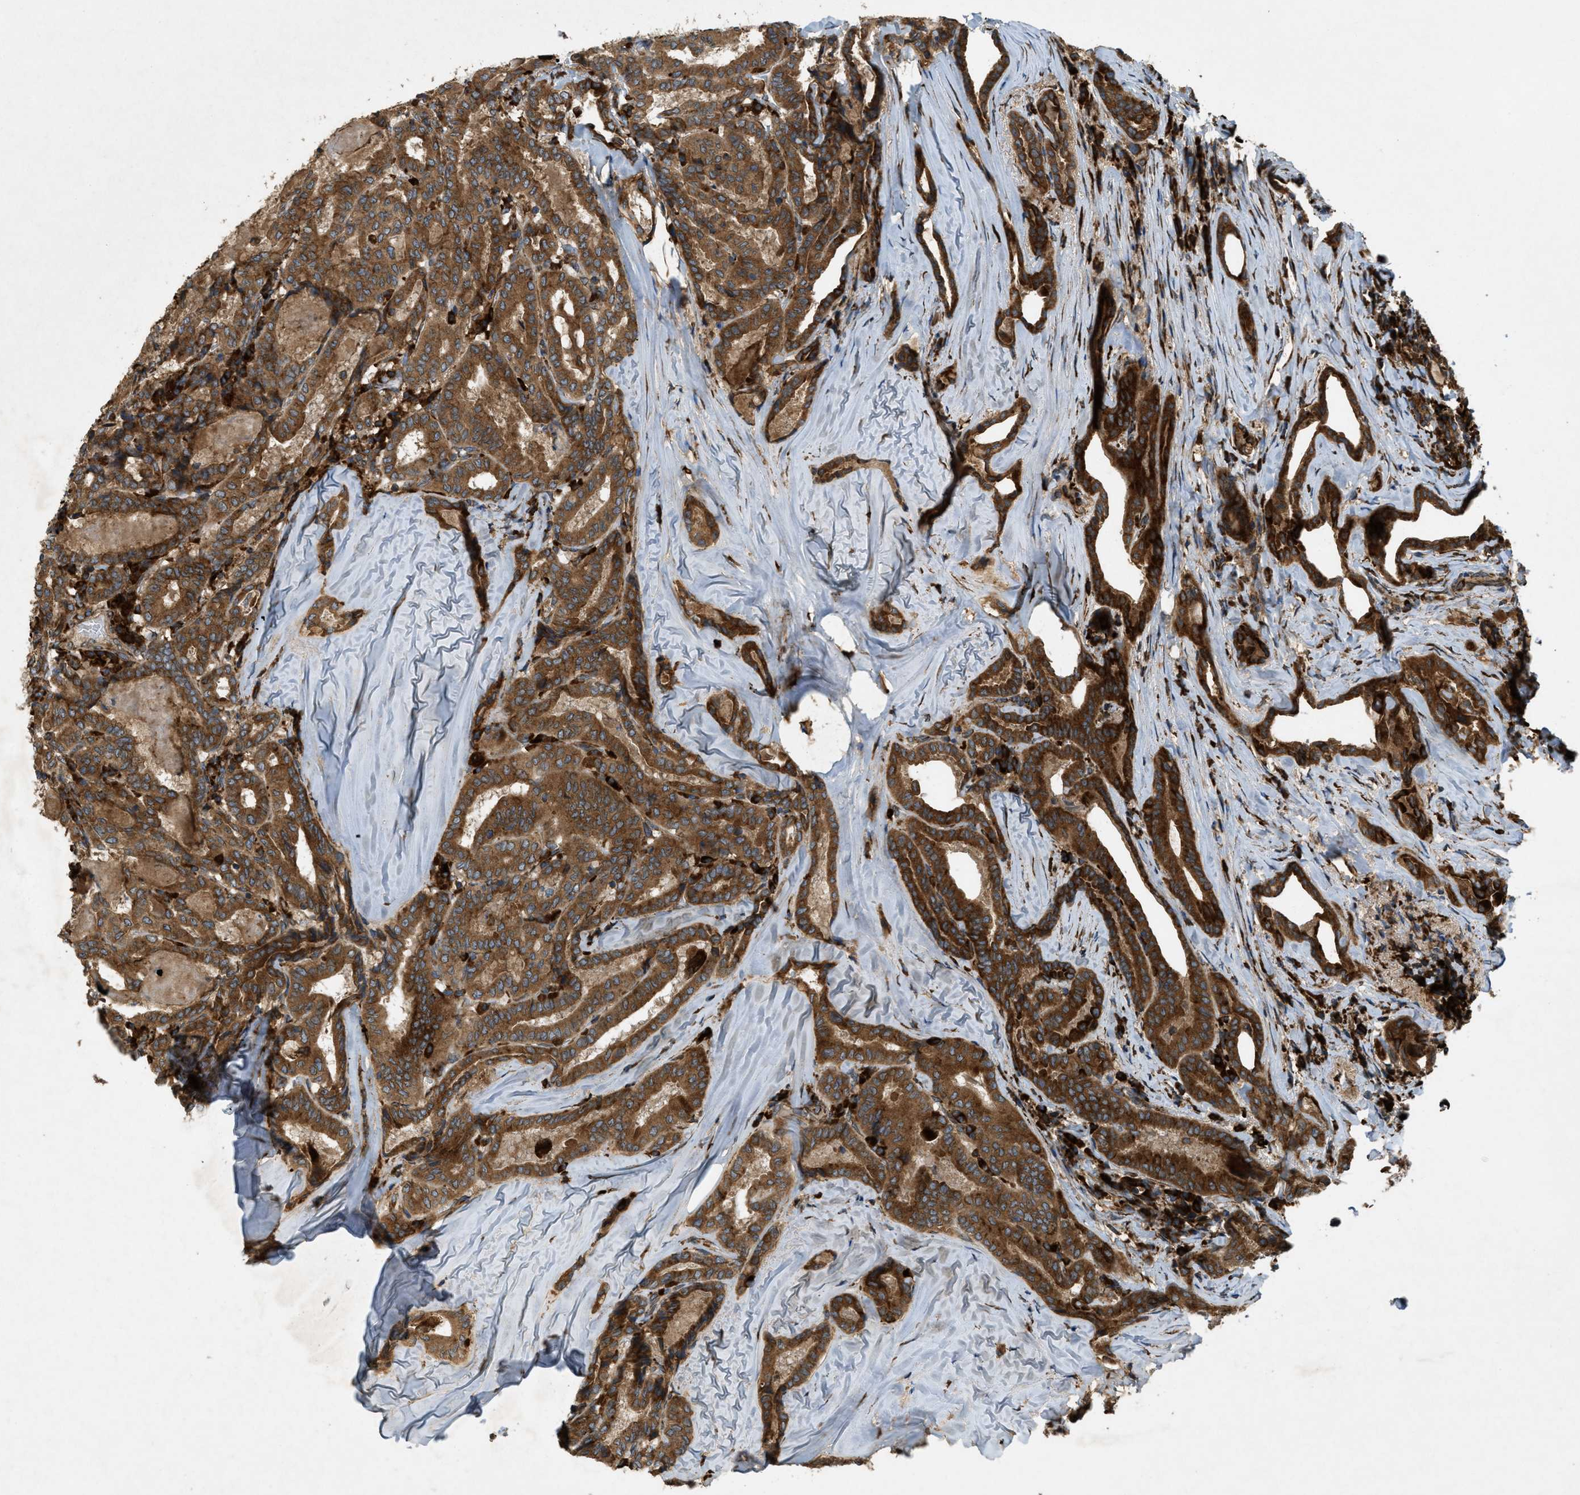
{"staining": {"intensity": "moderate", "quantity": ">75%", "location": "cytoplasmic/membranous"}, "tissue": "thyroid cancer", "cell_type": "Tumor cells", "image_type": "cancer", "snomed": [{"axis": "morphology", "description": "Papillary adenocarcinoma, NOS"}, {"axis": "topography", "description": "Thyroid gland"}], "caption": "Brown immunohistochemical staining in human thyroid cancer (papillary adenocarcinoma) displays moderate cytoplasmic/membranous staining in approximately >75% of tumor cells.", "gene": "PCDH18", "patient": {"sex": "female", "age": 42}}